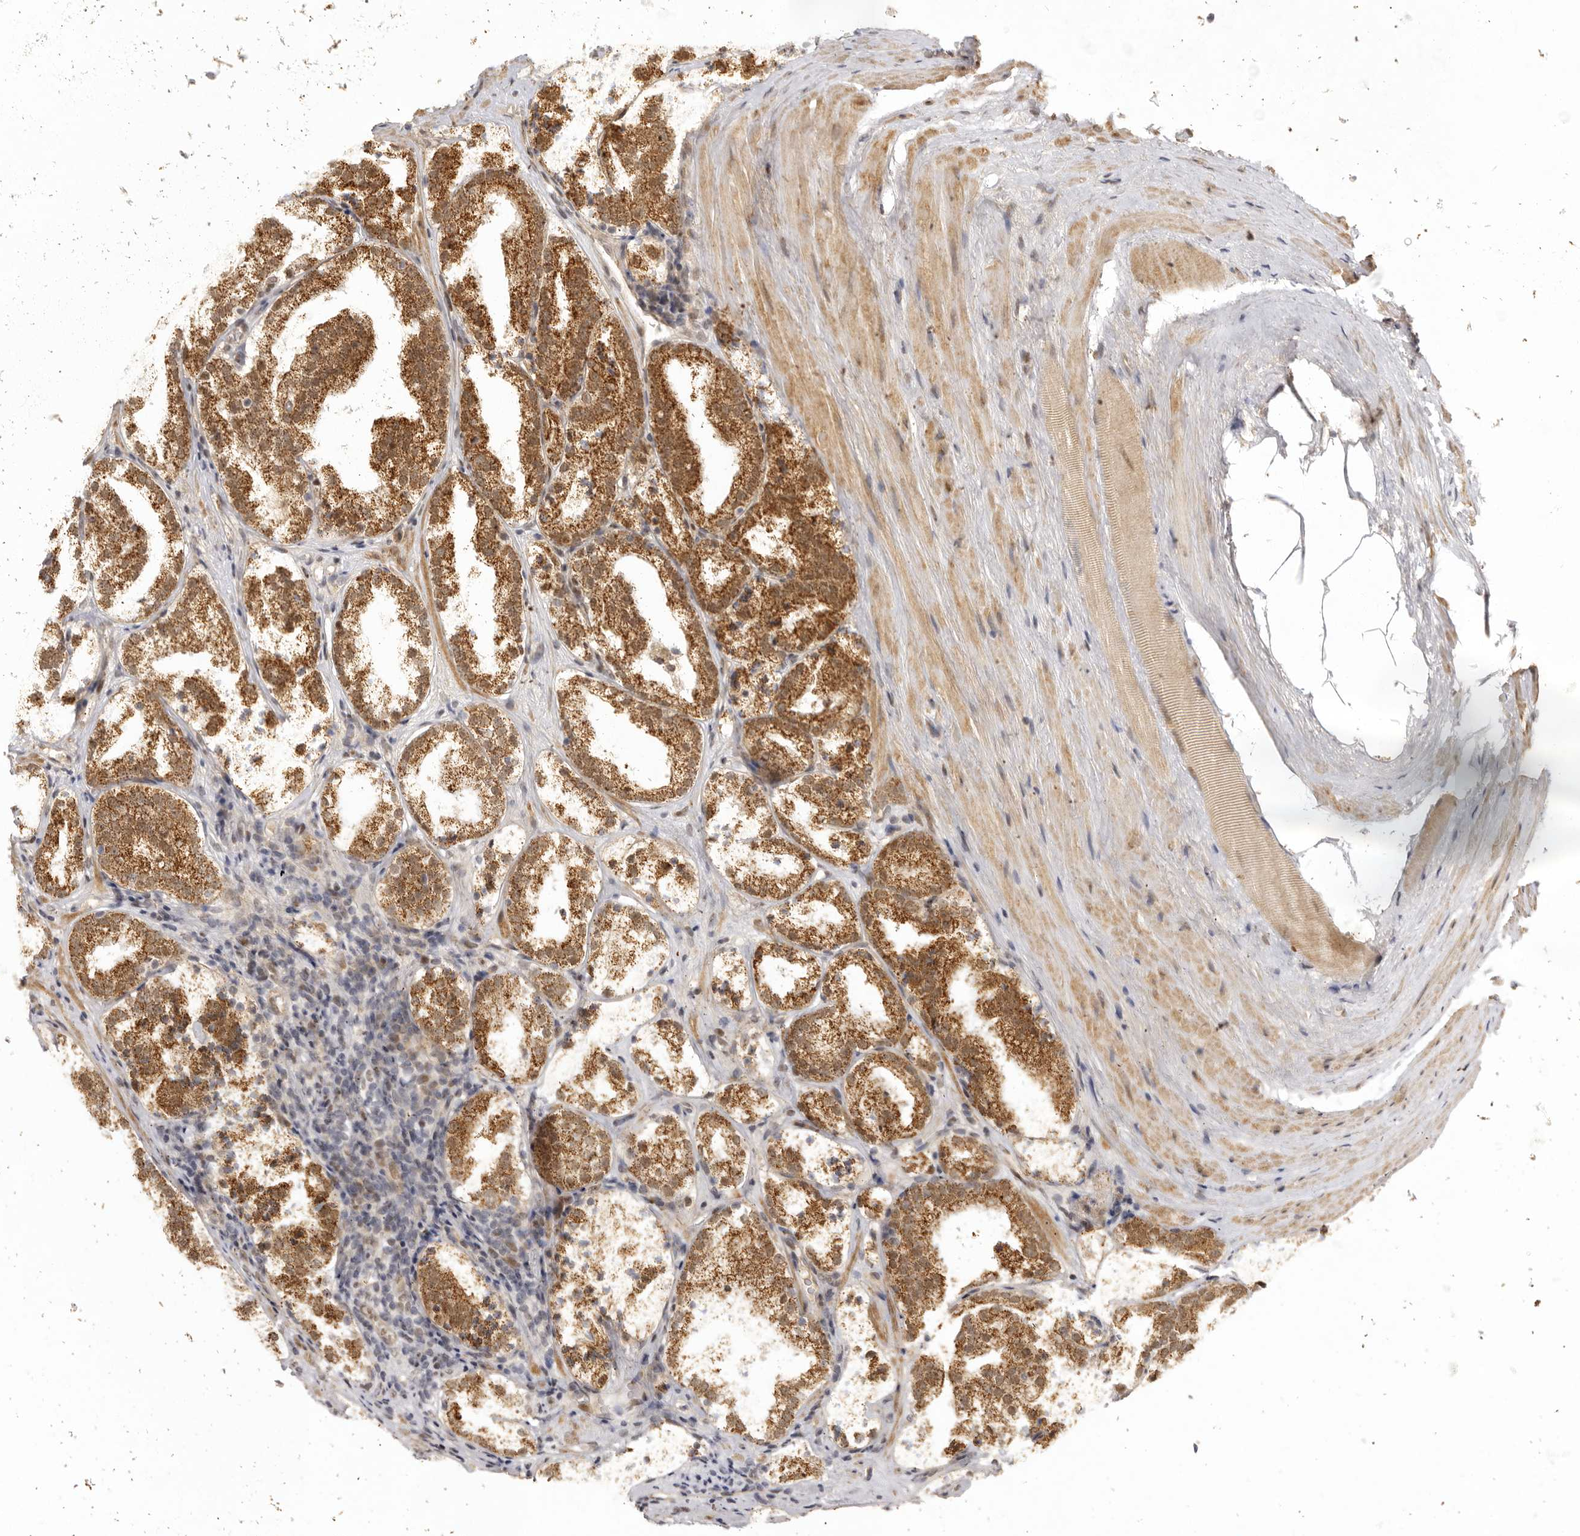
{"staining": {"intensity": "strong", "quantity": ">75%", "location": "cytoplasmic/membranous"}, "tissue": "prostate cancer", "cell_type": "Tumor cells", "image_type": "cancer", "snomed": [{"axis": "morphology", "description": "Adenocarcinoma, High grade"}, {"axis": "topography", "description": "Prostate"}], "caption": "The histopathology image reveals a brown stain indicating the presence of a protein in the cytoplasmic/membranous of tumor cells in adenocarcinoma (high-grade) (prostate).", "gene": "ZNF326", "patient": {"sex": "male", "age": 57}}